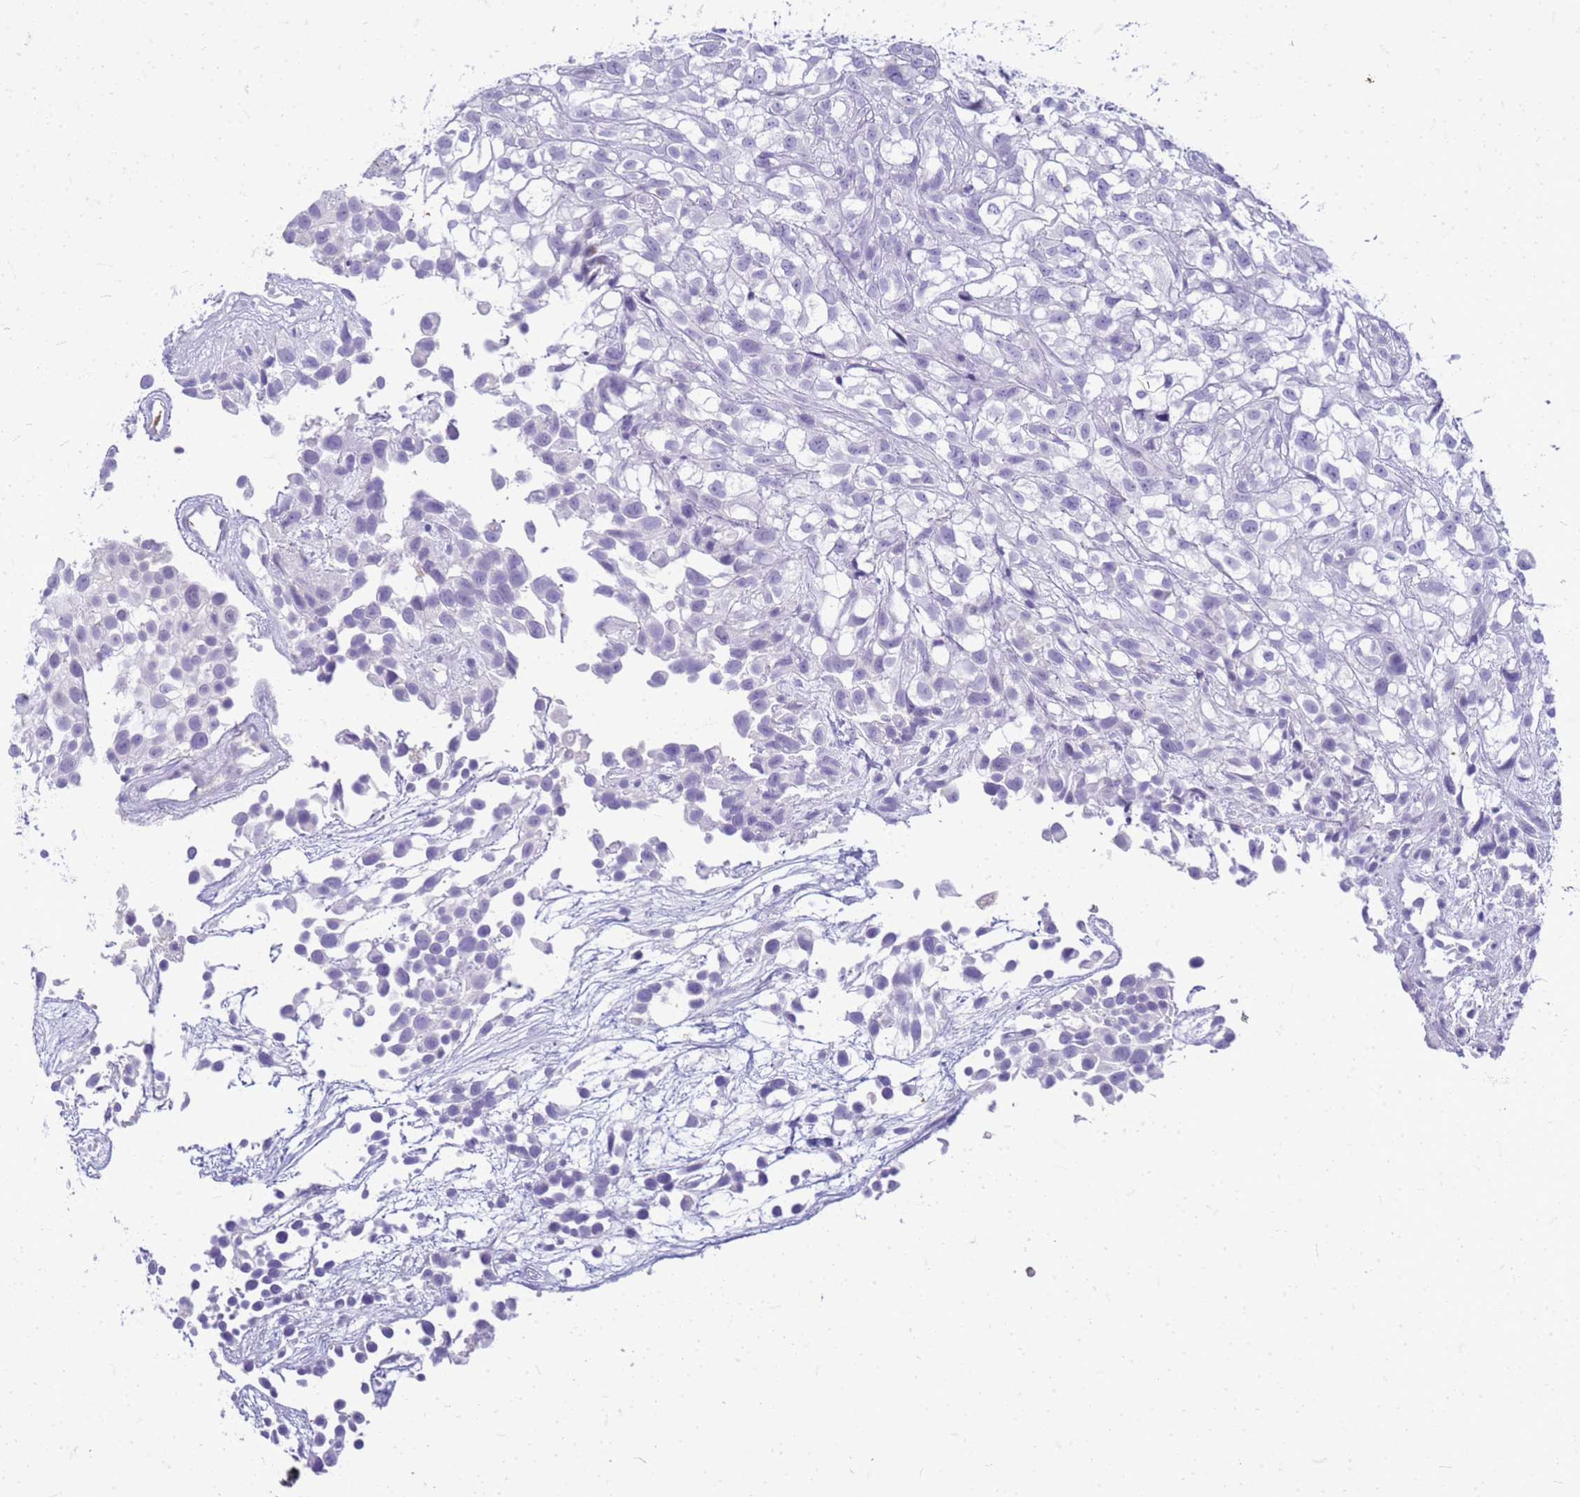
{"staining": {"intensity": "negative", "quantity": "none", "location": "none"}, "tissue": "urothelial cancer", "cell_type": "Tumor cells", "image_type": "cancer", "snomed": [{"axis": "morphology", "description": "Urothelial carcinoma, High grade"}, {"axis": "topography", "description": "Urinary bladder"}], "caption": "Photomicrograph shows no protein expression in tumor cells of high-grade urothelial carcinoma tissue.", "gene": "CFAP100", "patient": {"sex": "male", "age": 56}}